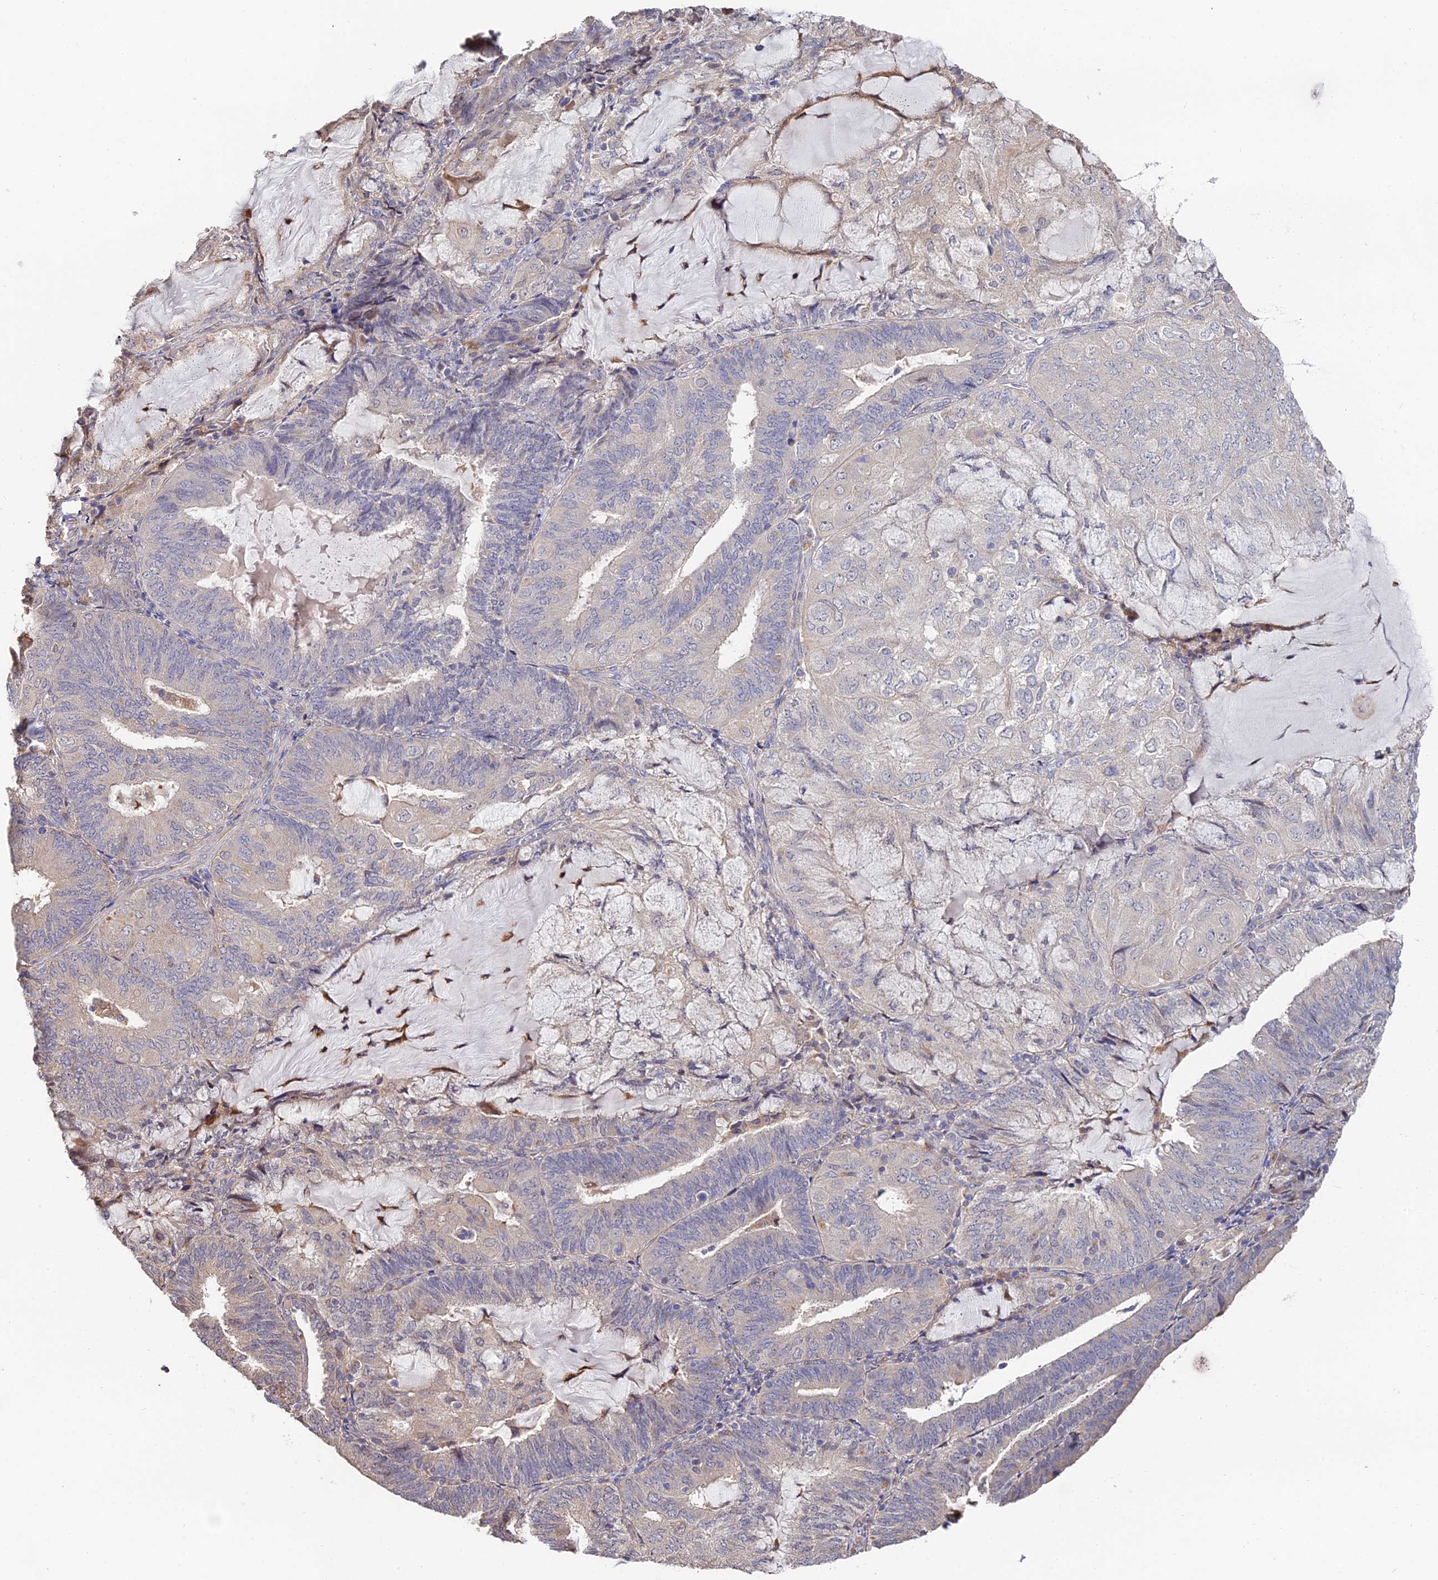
{"staining": {"intensity": "negative", "quantity": "none", "location": "none"}, "tissue": "endometrial cancer", "cell_type": "Tumor cells", "image_type": "cancer", "snomed": [{"axis": "morphology", "description": "Adenocarcinoma, NOS"}, {"axis": "topography", "description": "Endometrium"}], "caption": "An image of human endometrial adenocarcinoma is negative for staining in tumor cells.", "gene": "ACTR5", "patient": {"sex": "female", "age": 81}}